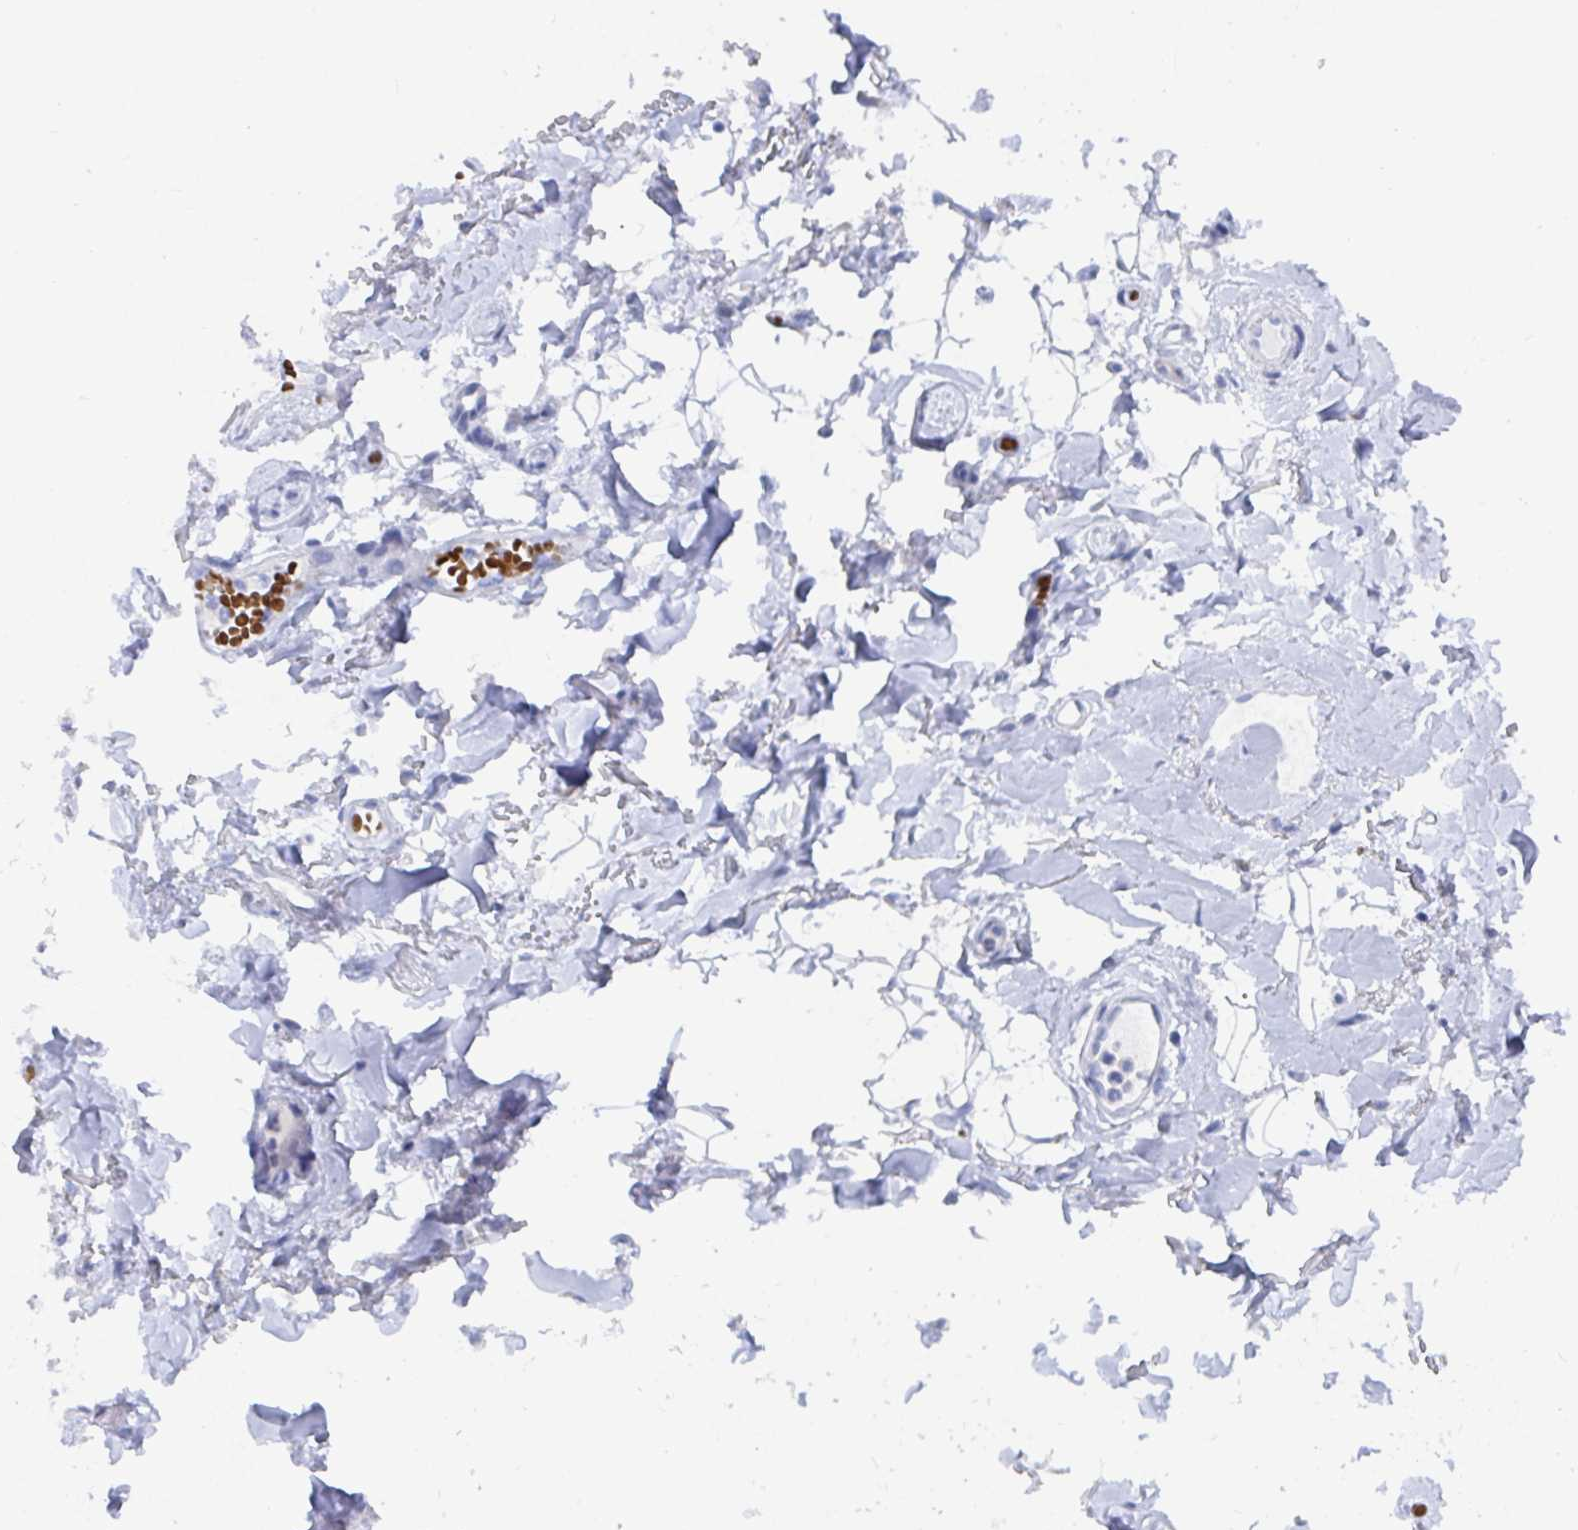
{"staining": {"intensity": "negative", "quantity": "none", "location": "none"}, "tissue": "adipose tissue", "cell_type": "Adipocytes", "image_type": "normal", "snomed": [{"axis": "morphology", "description": "Normal tissue, NOS"}, {"axis": "topography", "description": "Anal"}, {"axis": "topography", "description": "Peripheral nerve tissue"}], "caption": "Micrograph shows no protein staining in adipocytes of normal adipose tissue.", "gene": "CLDN8", "patient": {"sex": "male", "age": 78}}